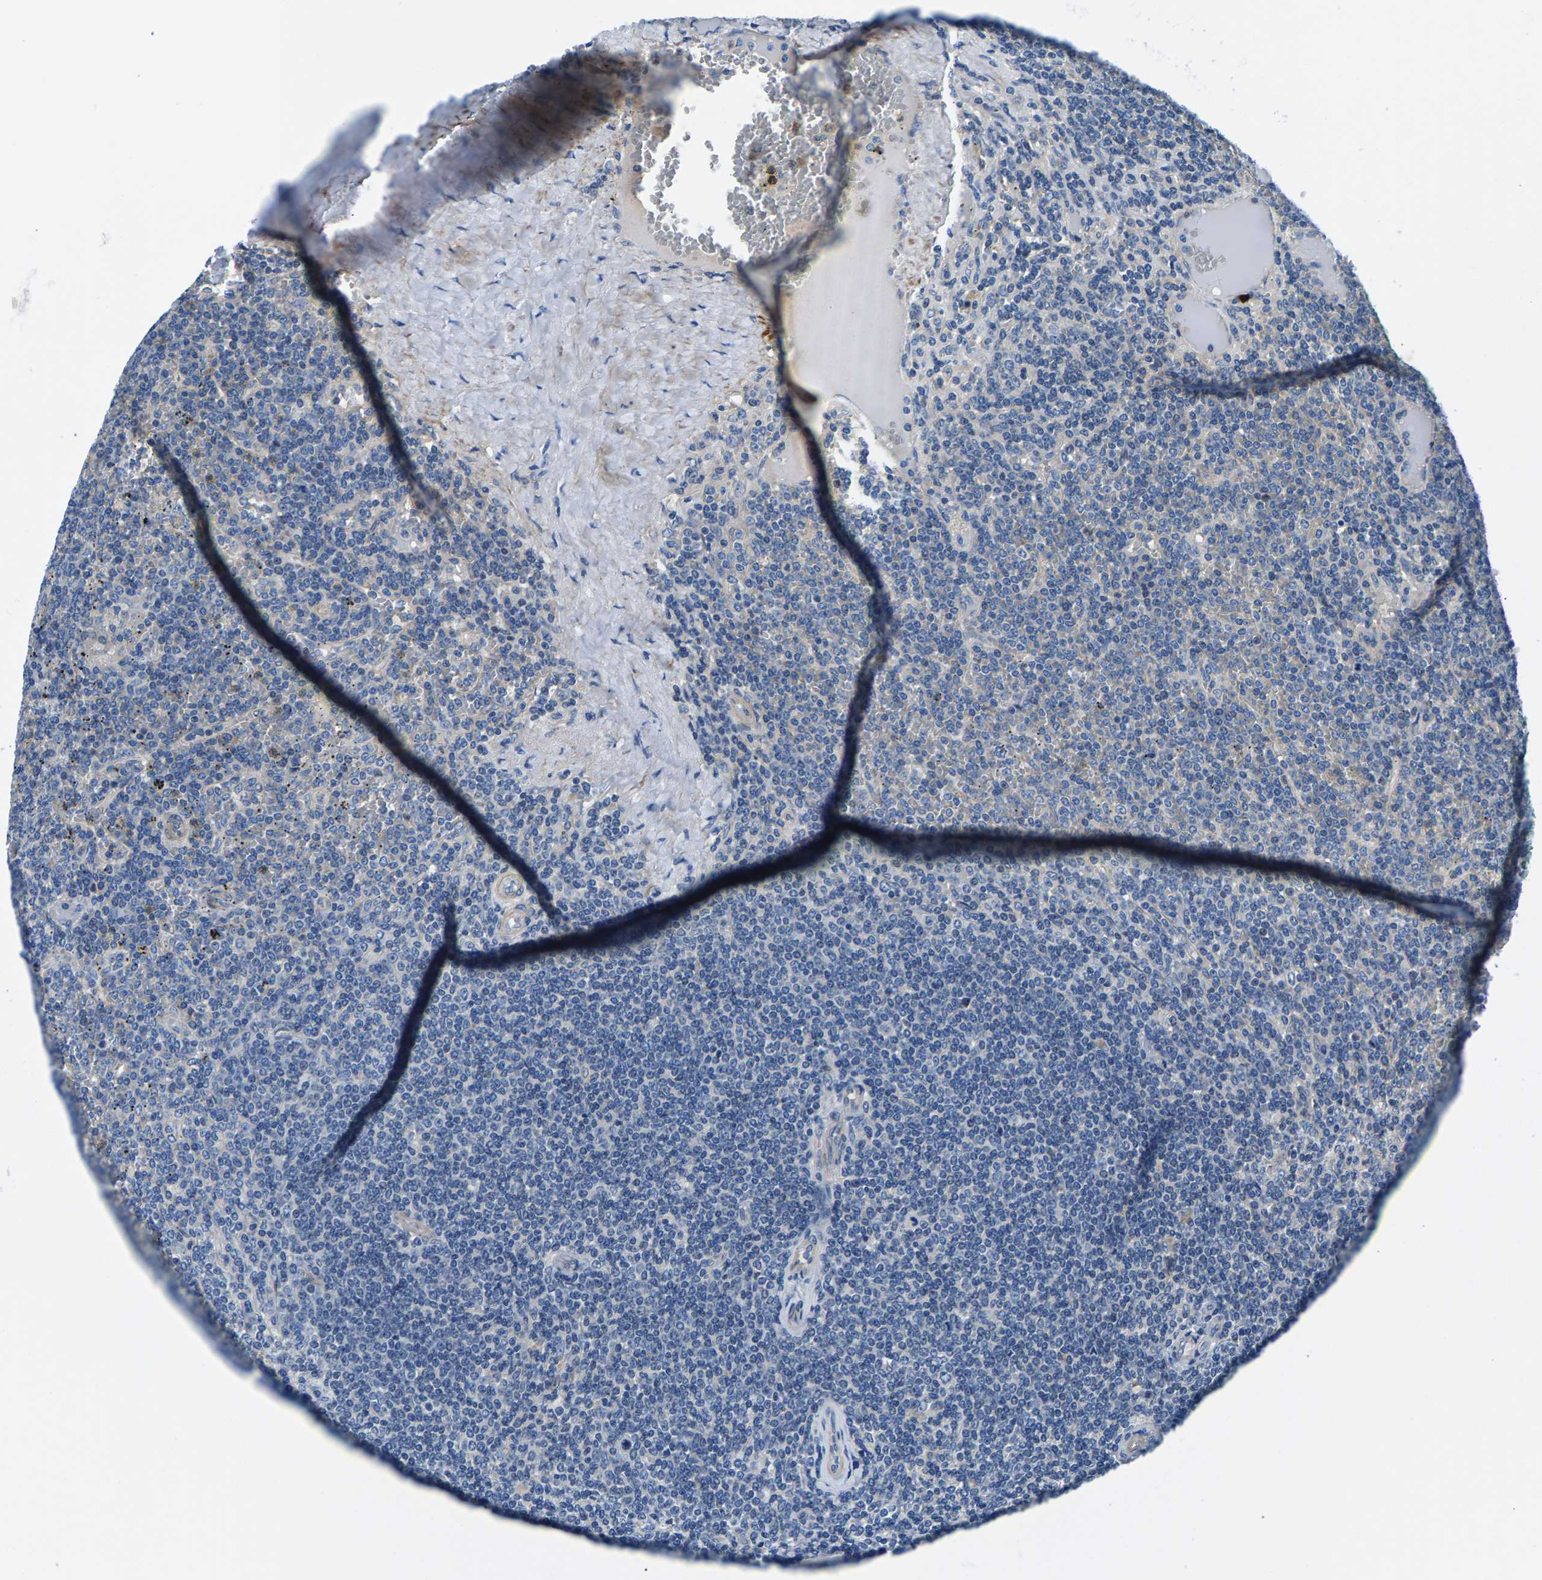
{"staining": {"intensity": "negative", "quantity": "none", "location": "none"}, "tissue": "lymphoma", "cell_type": "Tumor cells", "image_type": "cancer", "snomed": [{"axis": "morphology", "description": "Malignant lymphoma, non-Hodgkin's type, Low grade"}, {"axis": "topography", "description": "Spleen"}], "caption": "IHC of malignant lymphoma, non-Hodgkin's type (low-grade) demonstrates no staining in tumor cells.", "gene": "CDRT4", "patient": {"sex": "female", "age": 19}}